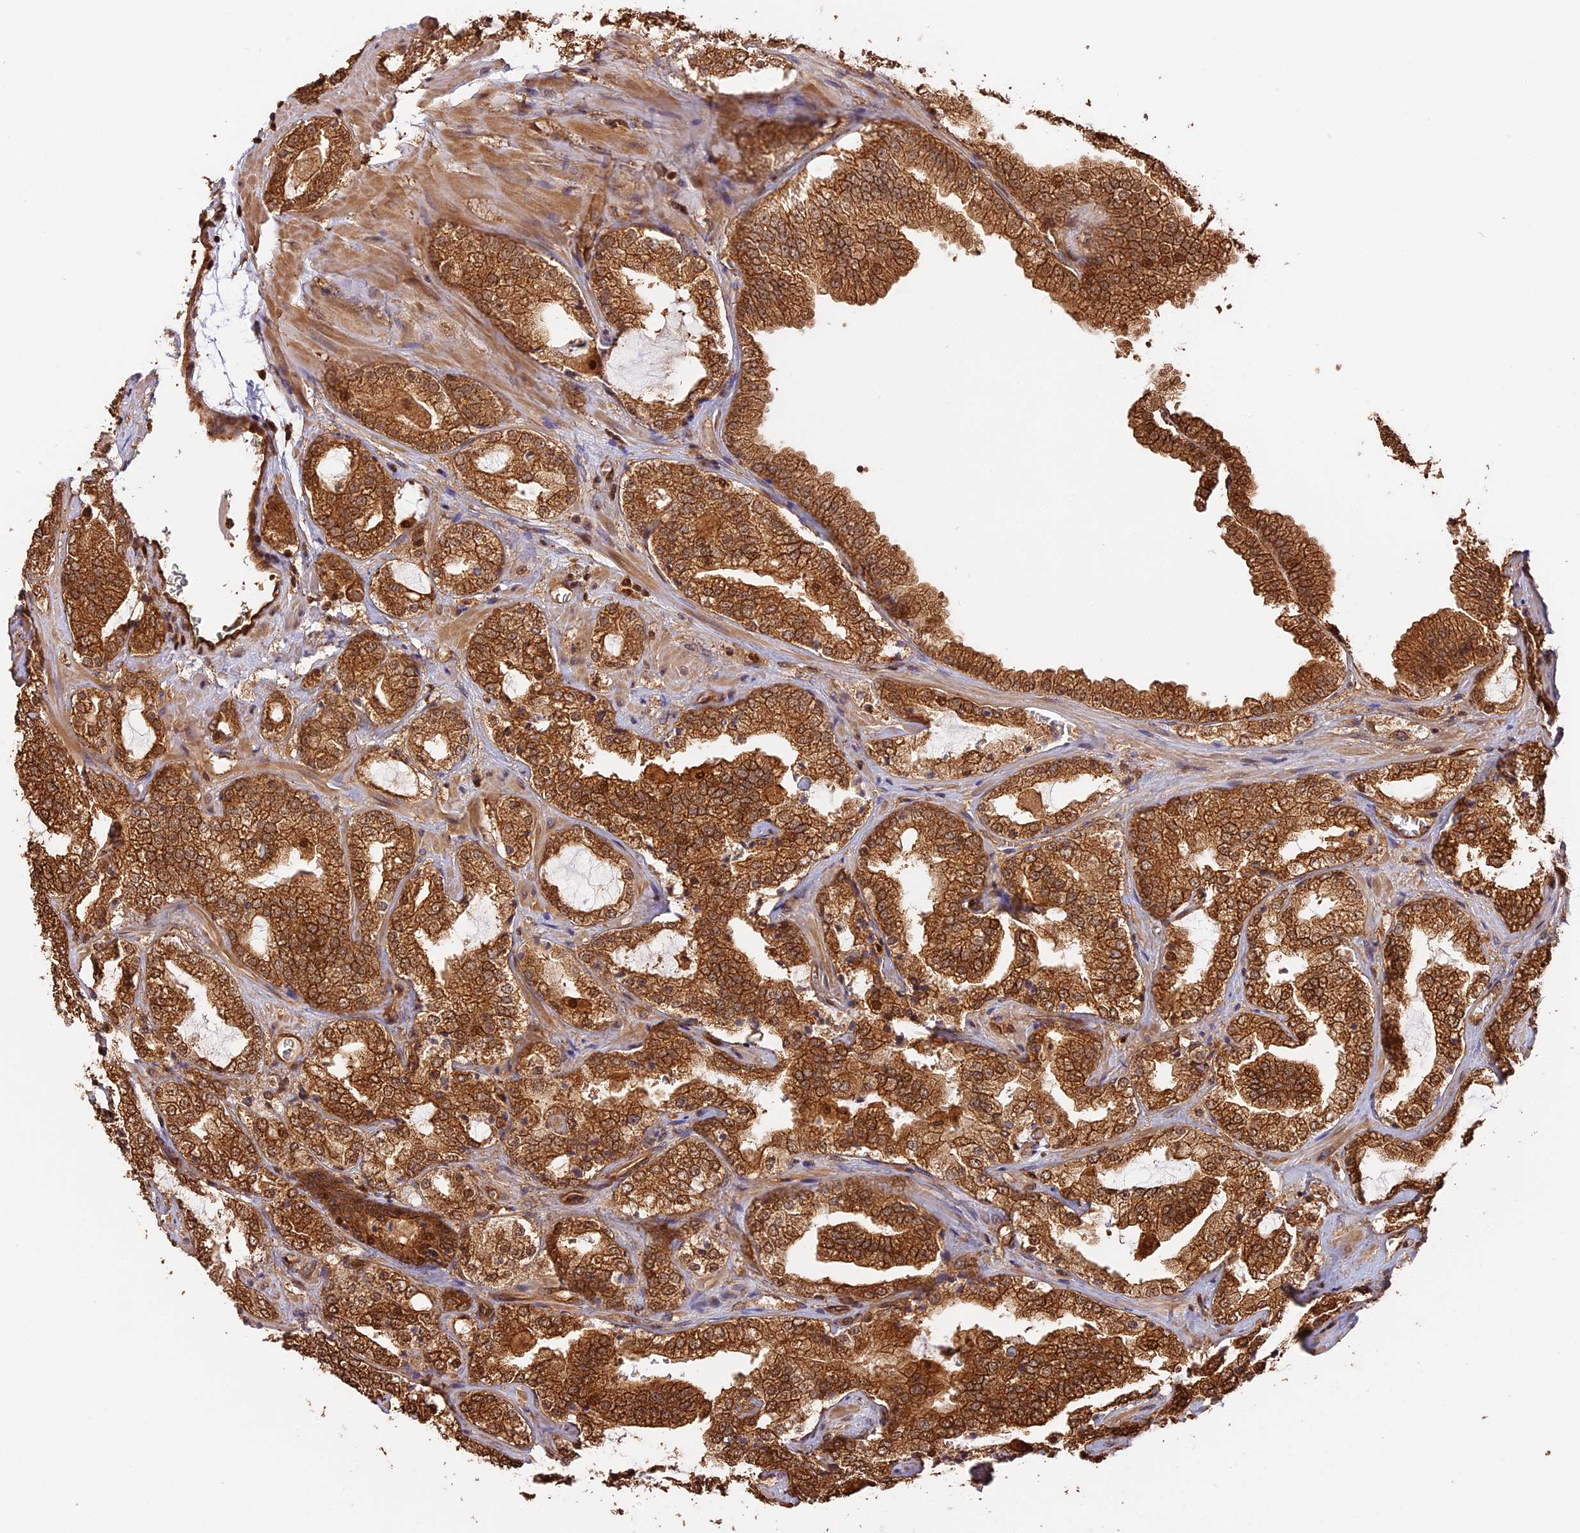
{"staining": {"intensity": "moderate", "quantity": ">75%", "location": "cytoplasmic/membranous"}, "tissue": "prostate cancer", "cell_type": "Tumor cells", "image_type": "cancer", "snomed": [{"axis": "morphology", "description": "Adenocarcinoma, High grade"}, {"axis": "topography", "description": "Prostate"}], "caption": "DAB (3,3'-diaminobenzidine) immunohistochemical staining of human prostate cancer (high-grade adenocarcinoma) demonstrates moderate cytoplasmic/membranous protein positivity in about >75% of tumor cells.", "gene": "PPP1R37", "patient": {"sex": "male", "age": 64}}